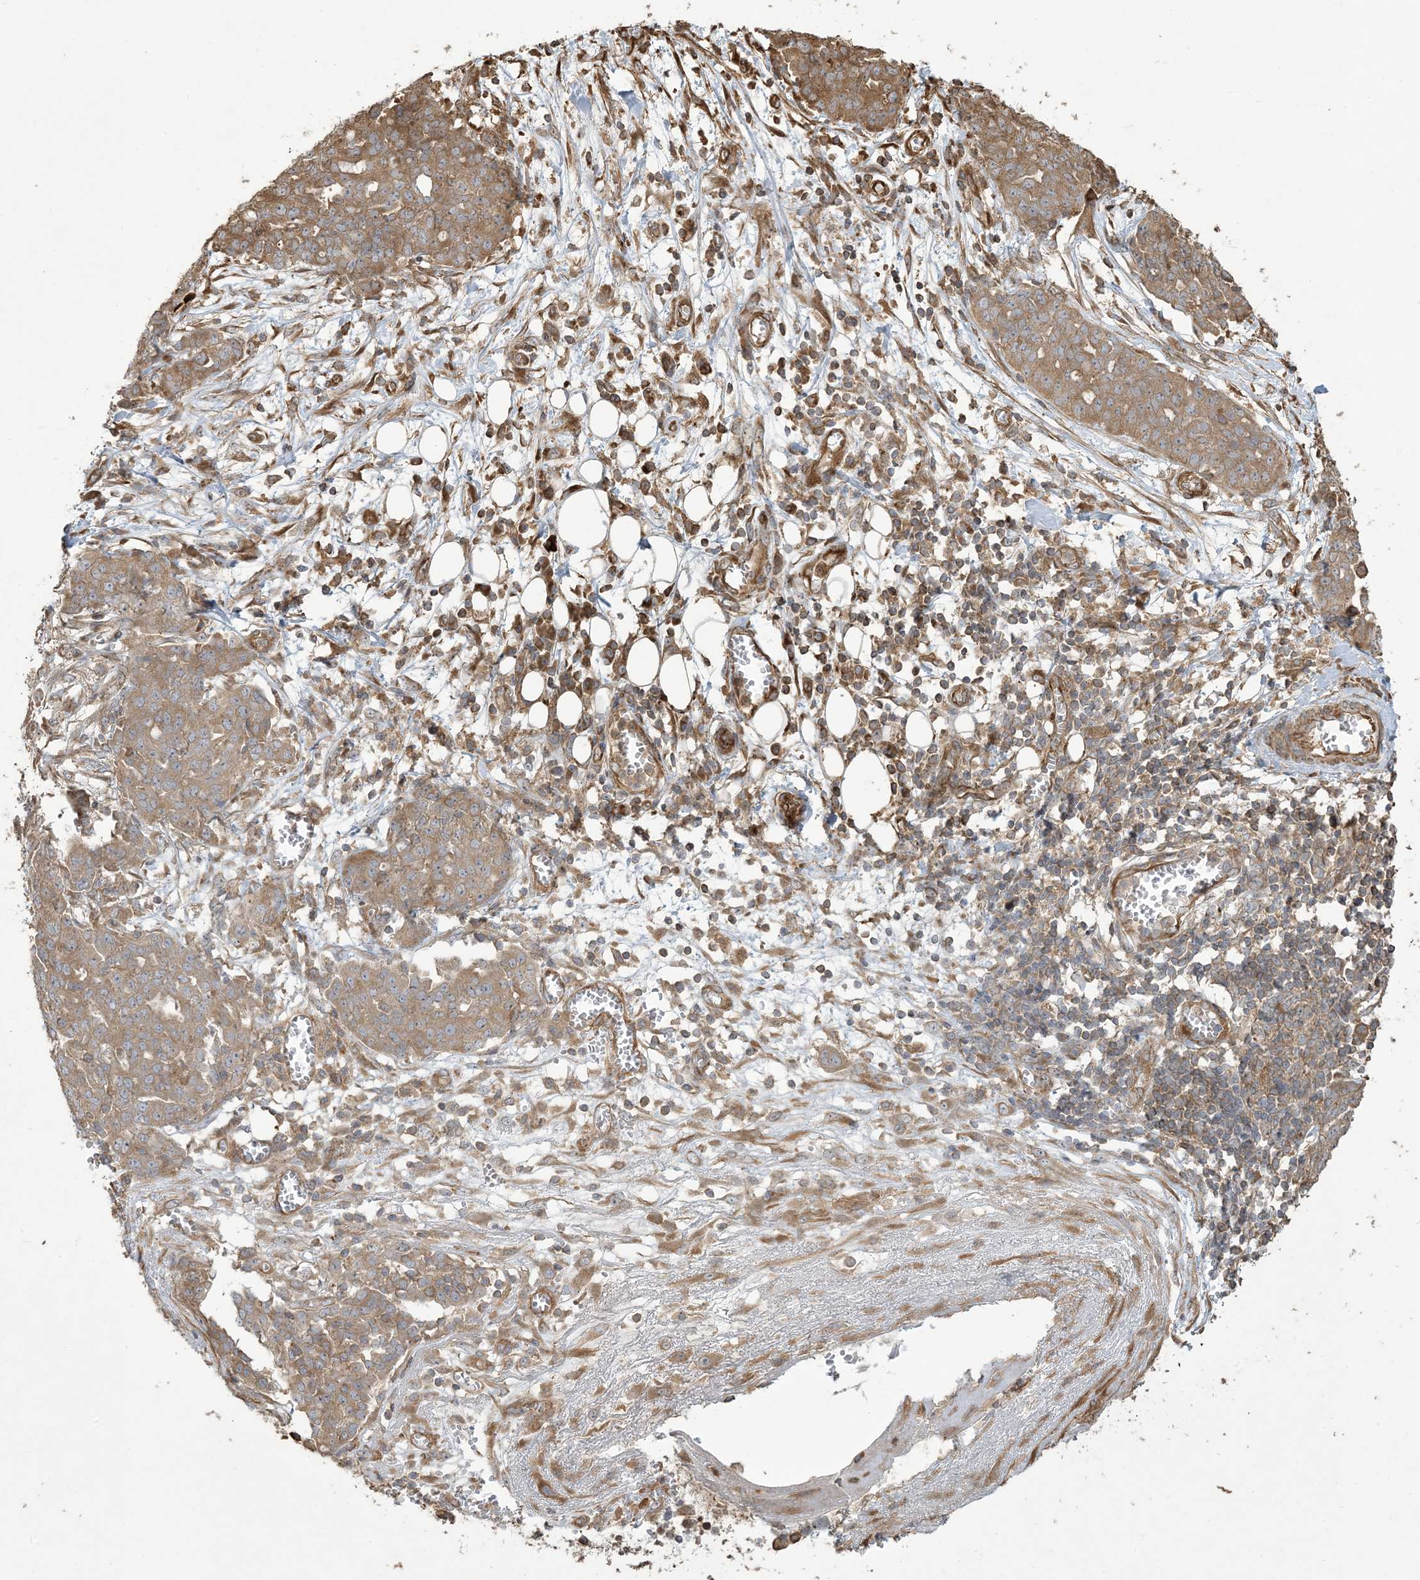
{"staining": {"intensity": "moderate", "quantity": ">75%", "location": "cytoplasmic/membranous"}, "tissue": "ovarian cancer", "cell_type": "Tumor cells", "image_type": "cancer", "snomed": [{"axis": "morphology", "description": "Cystadenocarcinoma, serous, NOS"}, {"axis": "topography", "description": "Soft tissue"}, {"axis": "topography", "description": "Ovary"}], "caption": "Protein expression analysis of ovarian cancer (serous cystadenocarcinoma) exhibits moderate cytoplasmic/membranous positivity in about >75% of tumor cells.", "gene": "KLHL18", "patient": {"sex": "female", "age": 57}}